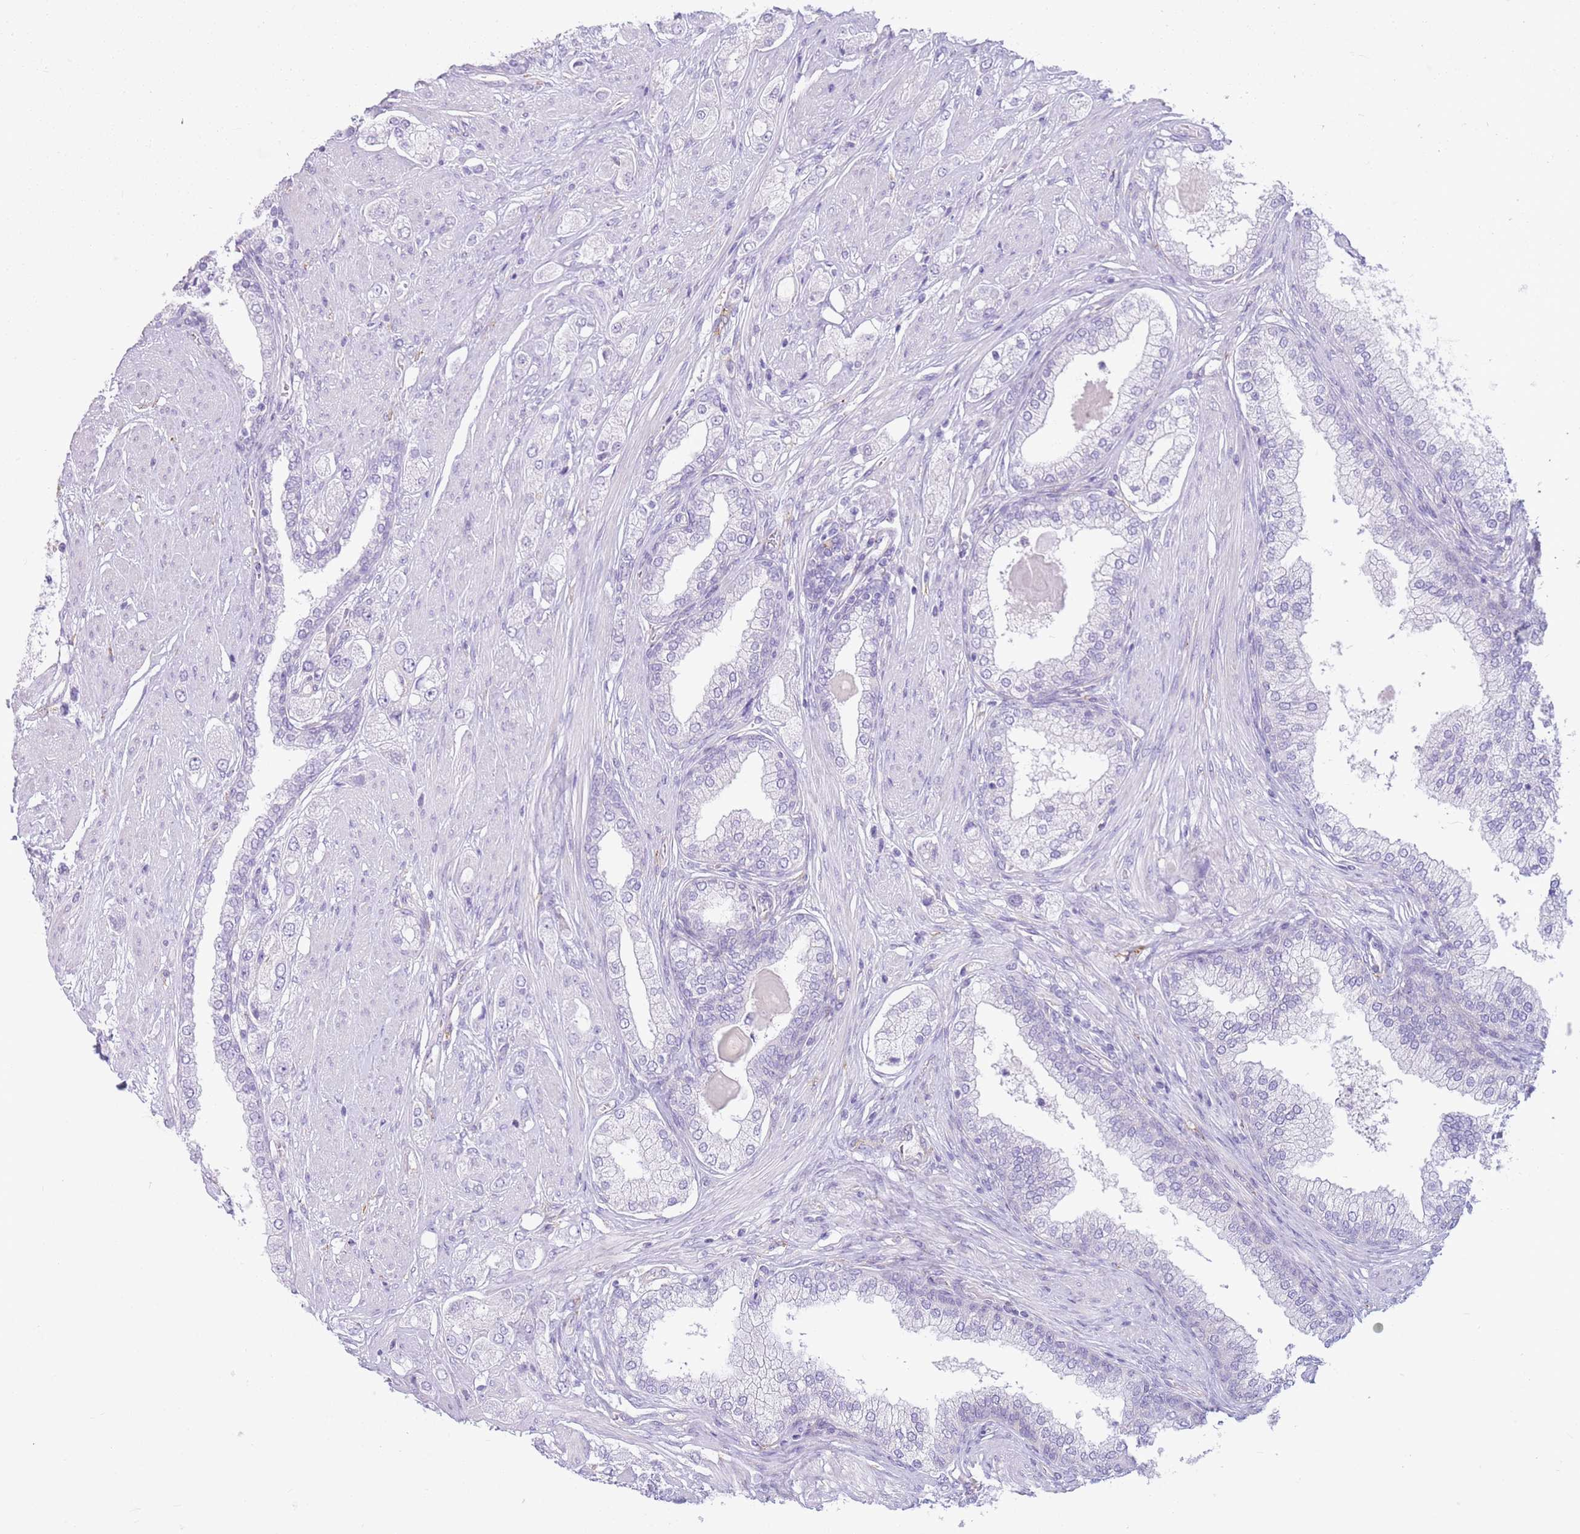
{"staining": {"intensity": "negative", "quantity": "none", "location": "none"}, "tissue": "prostate cancer", "cell_type": "Tumor cells", "image_type": "cancer", "snomed": [{"axis": "morphology", "description": "Adenocarcinoma, High grade"}, {"axis": "topography", "description": "Prostate"}], "caption": "The immunohistochemistry (IHC) histopathology image has no significant staining in tumor cells of prostate cancer (high-grade adenocarcinoma) tissue. (Stains: DAB IHC with hematoxylin counter stain, Microscopy: brightfield microscopy at high magnification).", "gene": "SNX6", "patient": {"sex": "male", "age": 68}}